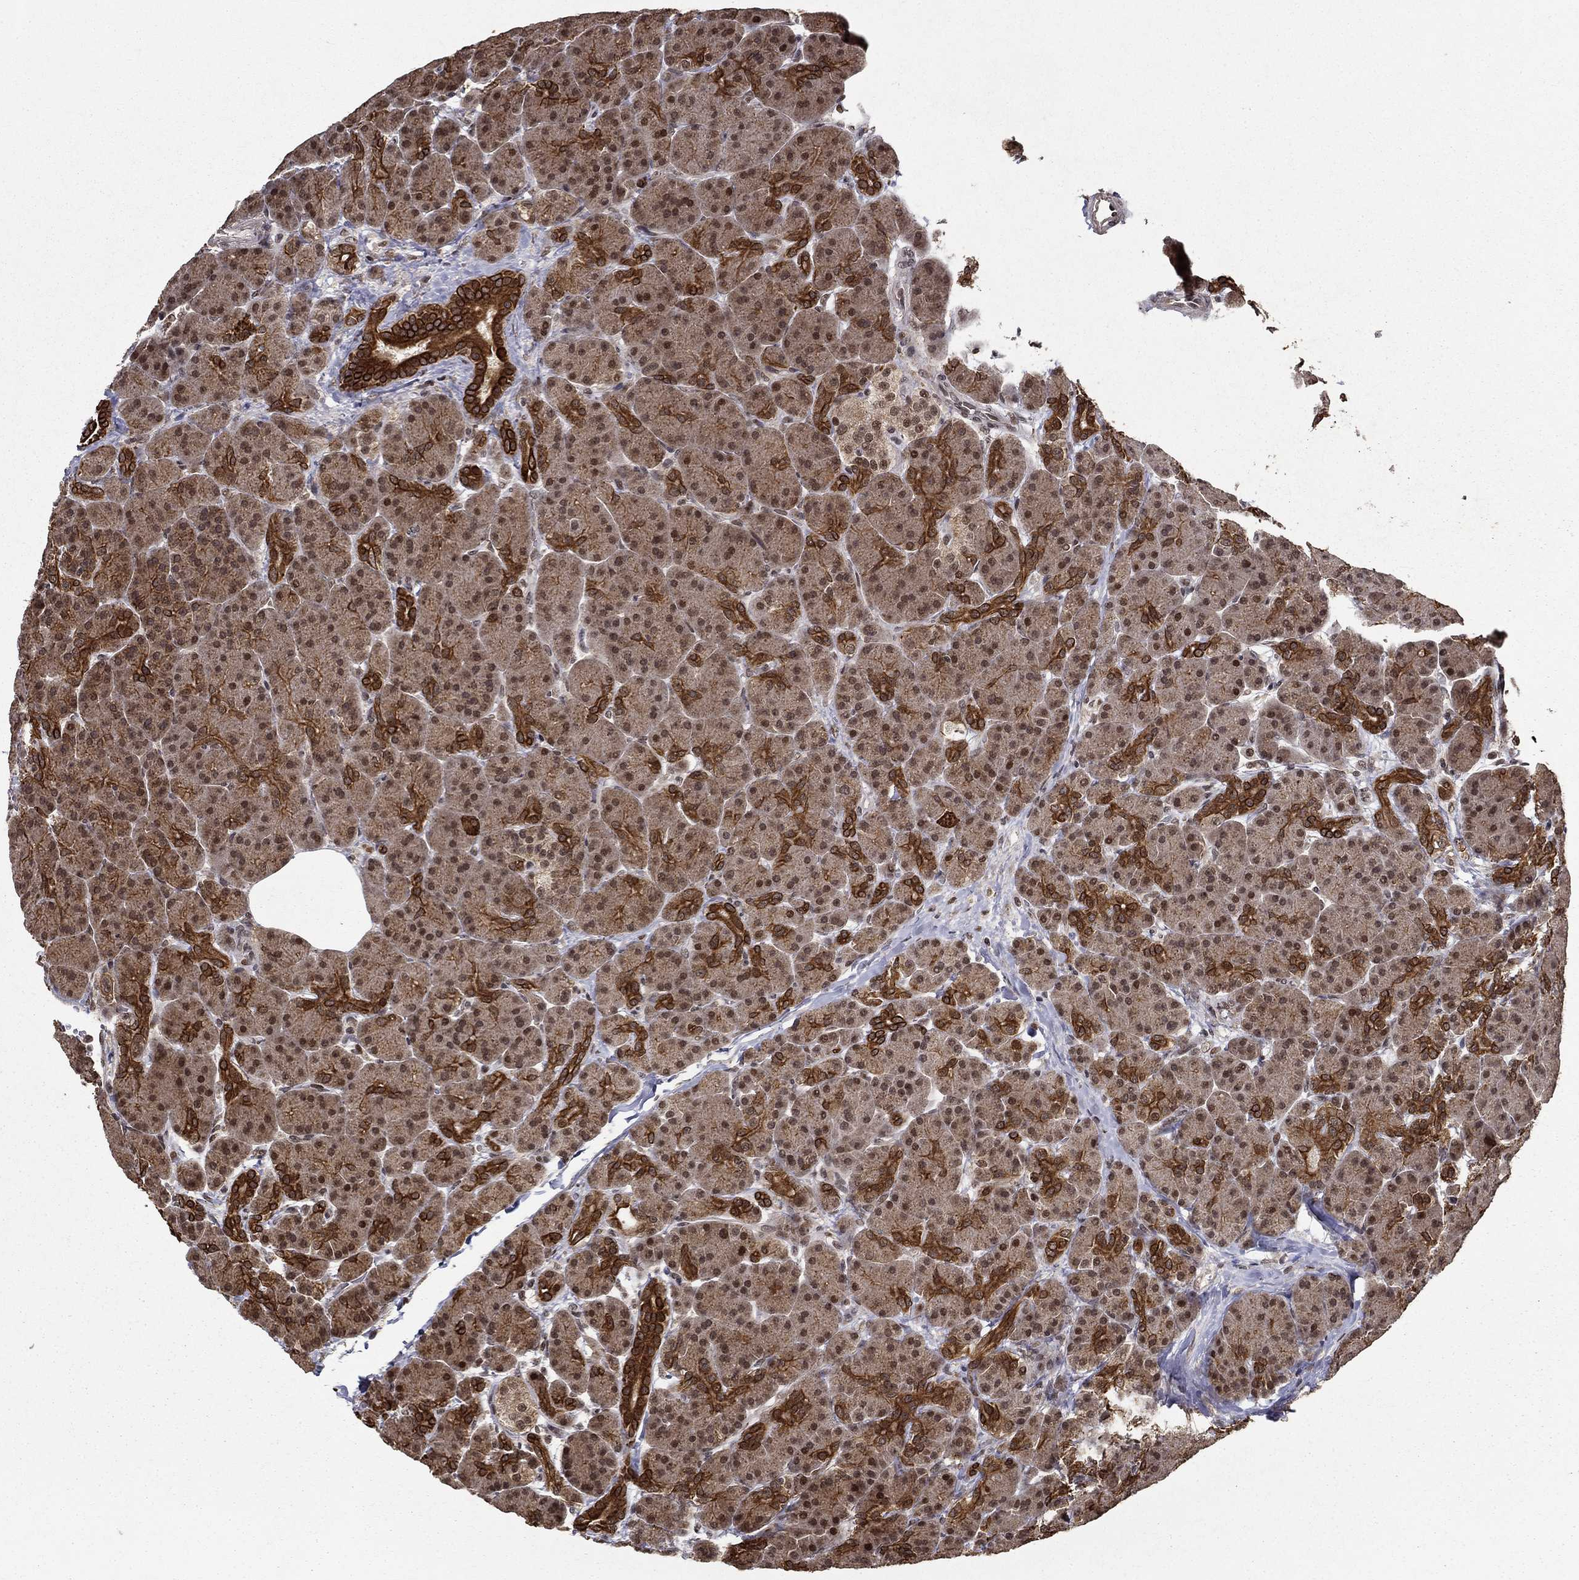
{"staining": {"intensity": "strong", "quantity": "<25%", "location": "cytoplasmic/membranous"}, "tissue": "pancreas", "cell_type": "Exocrine glandular cells", "image_type": "normal", "snomed": [{"axis": "morphology", "description": "Normal tissue, NOS"}, {"axis": "topography", "description": "Pancreas"}], "caption": "Immunohistochemical staining of benign pancreas exhibits strong cytoplasmic/membranous protein positivity in approximately <25% of exocrine glandular cells.", "gene": "CDCA7L", "patient": {"sex": "female", "age": 63}}